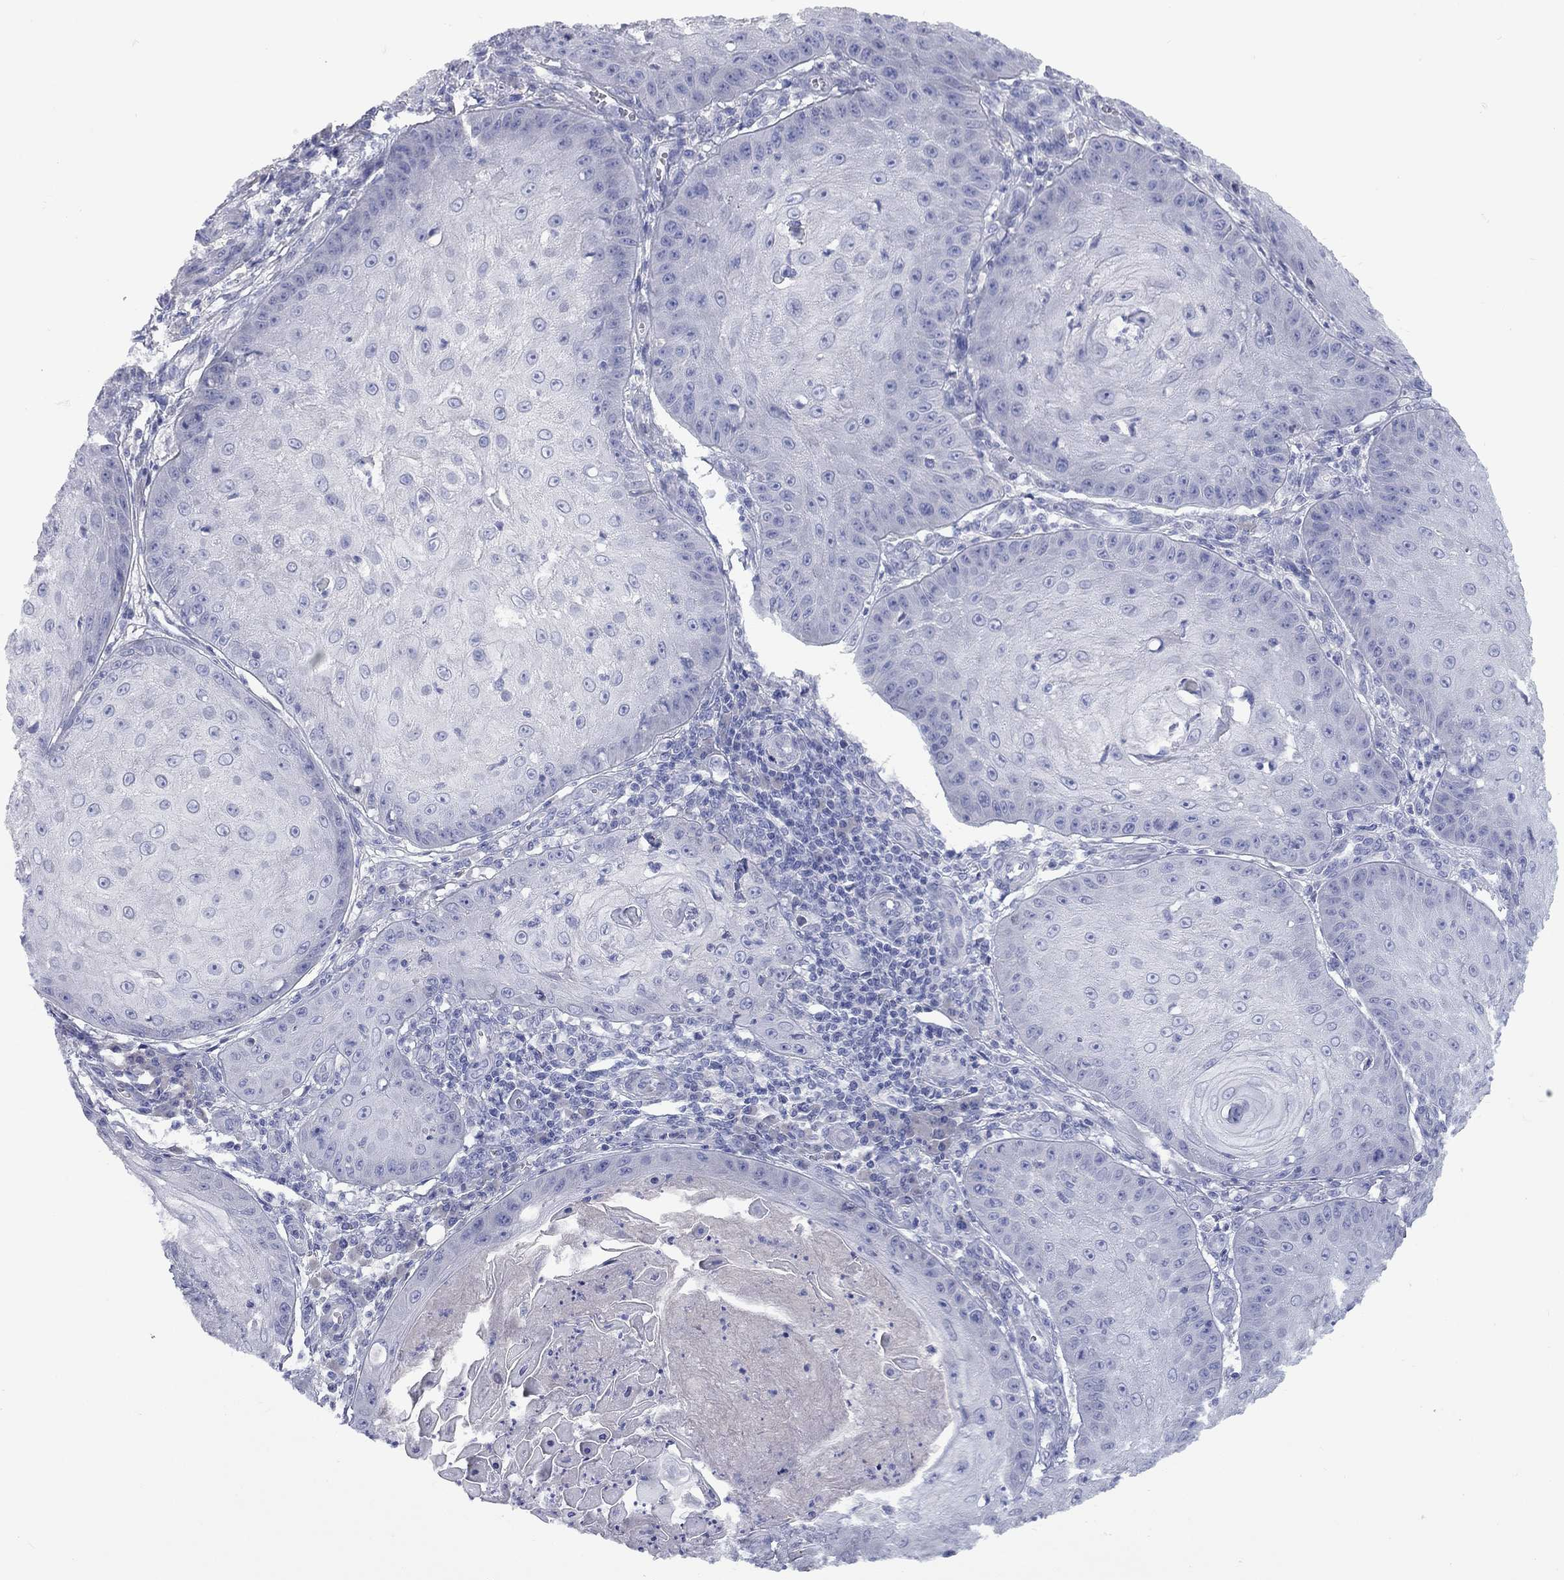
{"staining": {"intensity": "negative", "quantity": "none", "location": "none"}, "tissue": "skin cancer", "cell_type": "Tumor cells", "image_type": "cancer", "snomed": [{"axis": "morphology", "description": "Squamous cell carcinoma, NOS"}, {"axis": "topography", "description": "Skin"}], "caption": "DAB immunohistochemical staining of squamous cell carcinoma (skin) reveals no significant staining in tumor cells. Brightfield microscopy of immunohistochemistry (IHC) stained with DAB (brown) and hematoxylin (blue), captured at high magnification.", "gene": "UNC119B", "patient": {"sex": "male", "age": 70}}